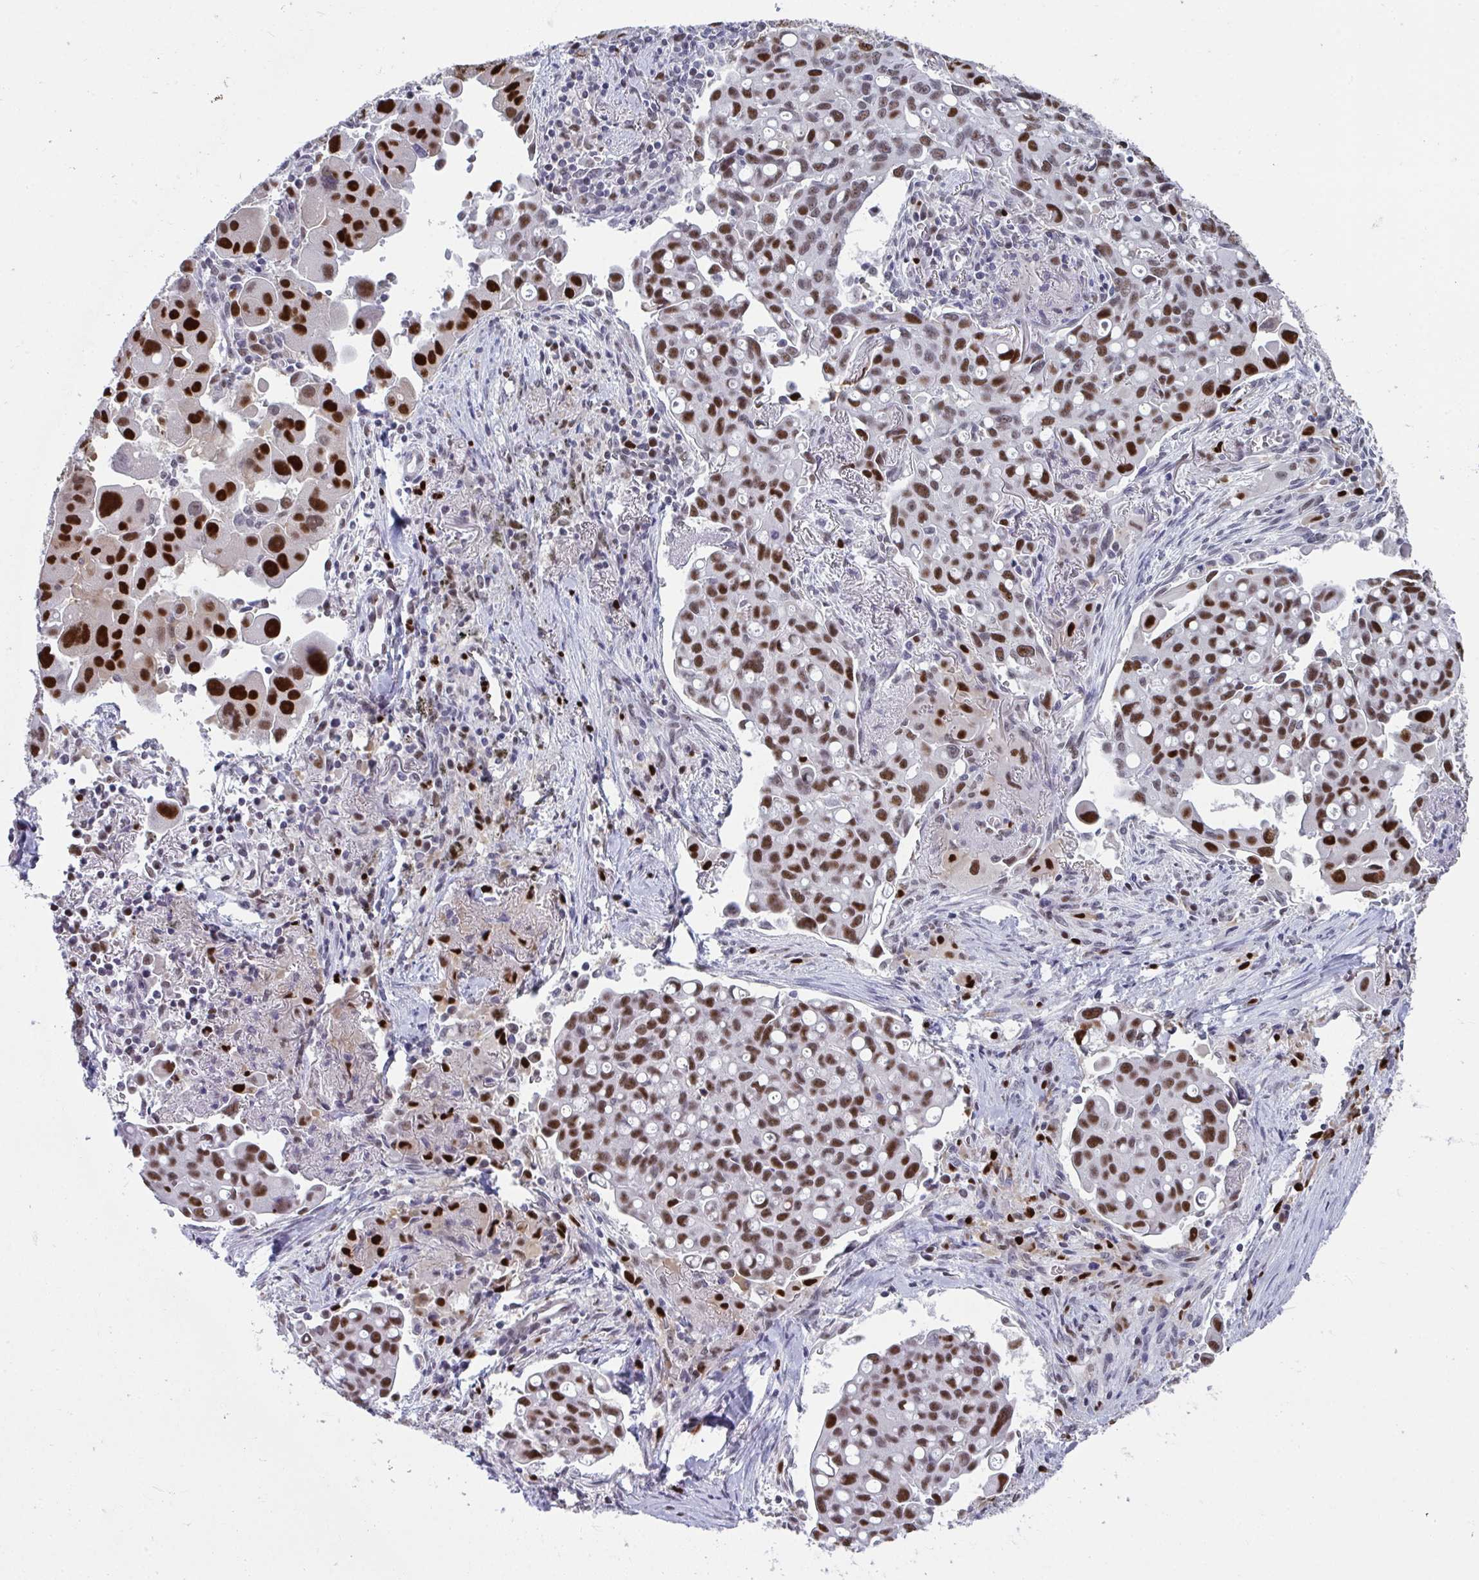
{"staining": {"intensity": "strong", "quantity": ">75%", "location": "nuclear"}, "tissue": "lung cancer", "cell_type": "Tumor cells", "image_type": "cancer", "snomed": [{"axis": "morphology", "description": "Adenocarcinoma, NOS"}, {"axis": "topography", "description": "Lung"}], "caption": "Lung cancer was stained to show a protein in brown. There is high levels of strong nuclear expression in about >75% of tumor cells.", "gene": "JDP2", "patient": {"sex": "male", "age": 68}}